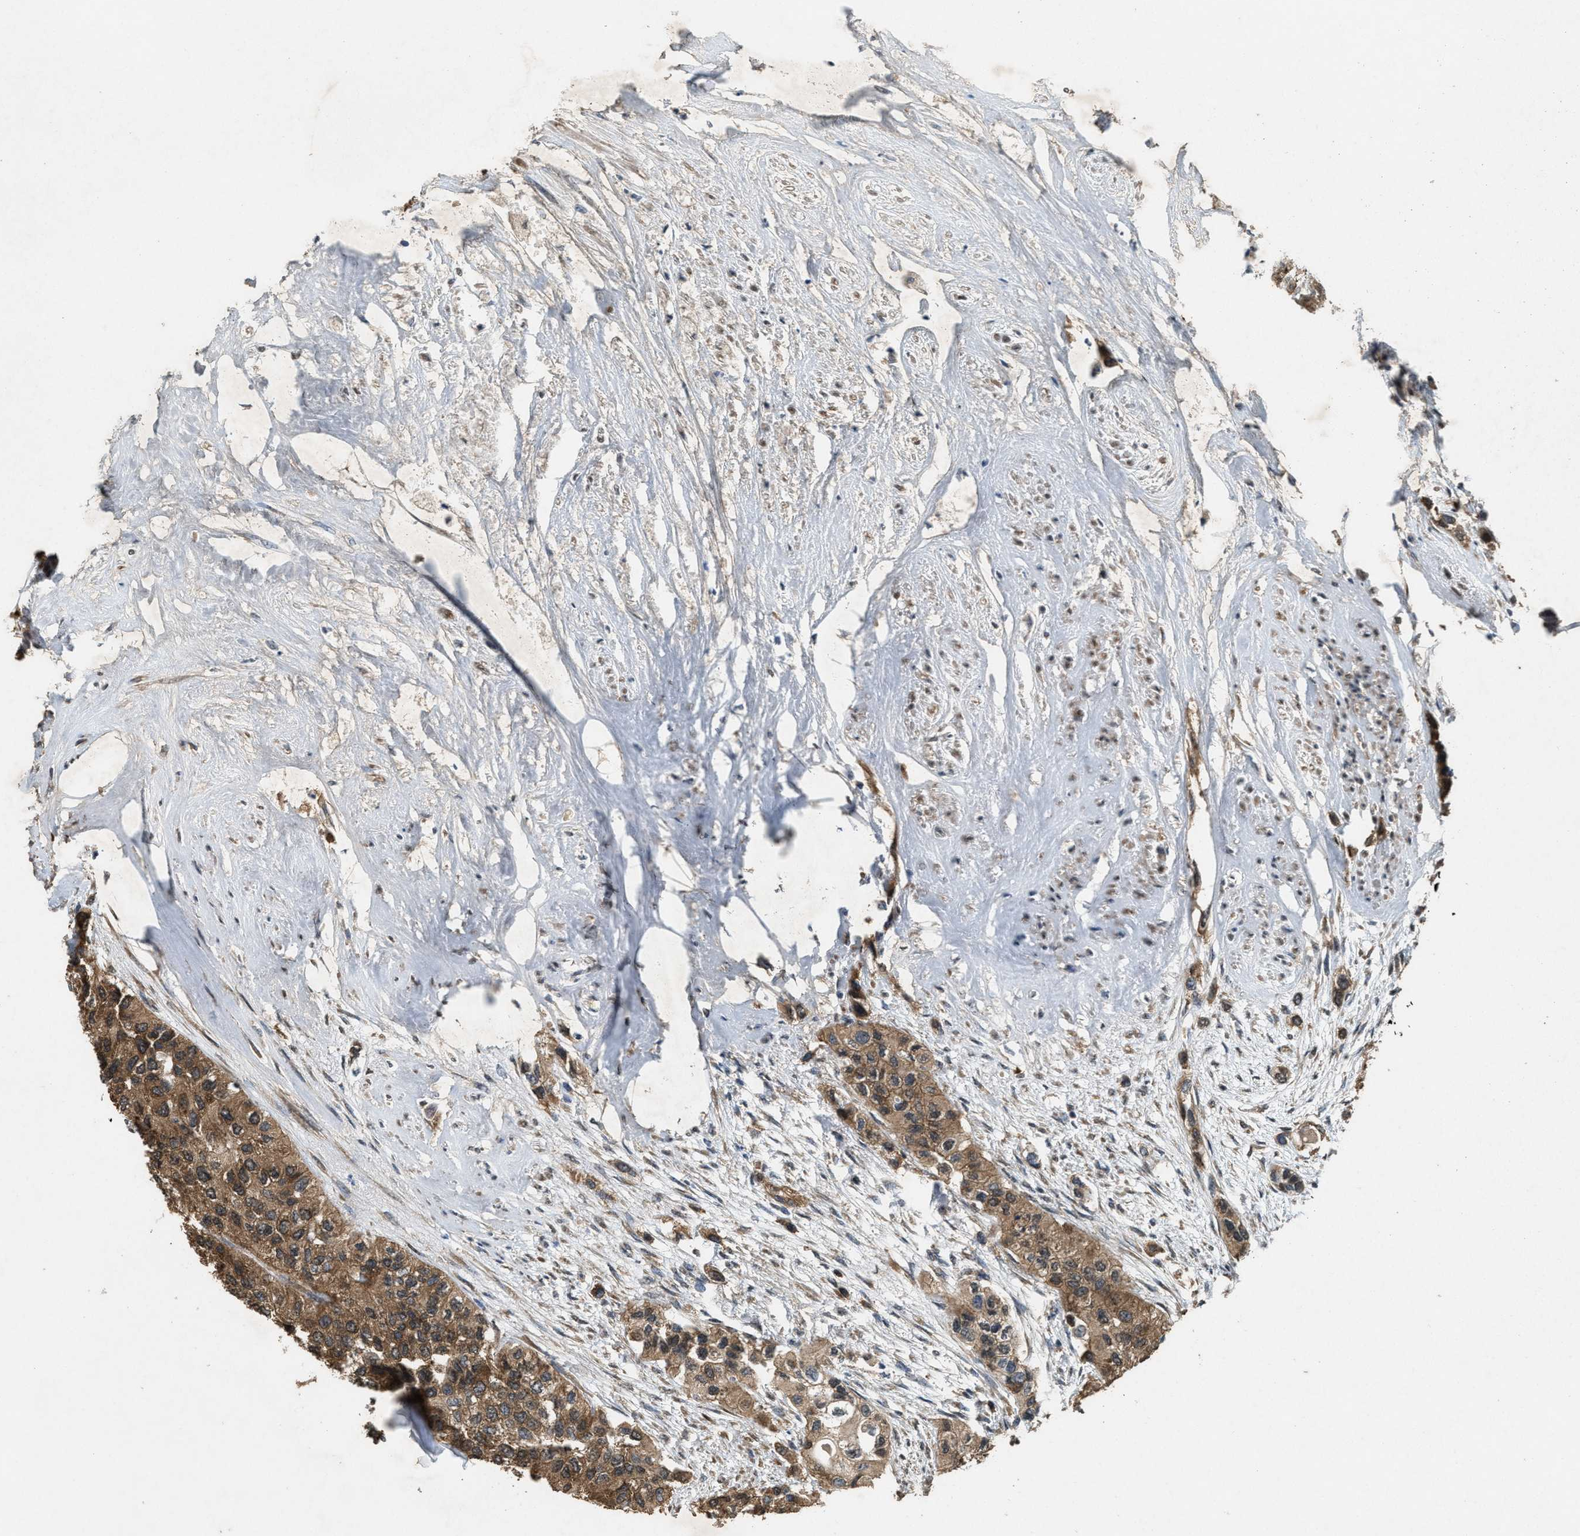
{"staining": {"intensity": "moderate", "quantity": ">75%", "location": "cytoplasmic/membranous"}, "tissue": "urothelial cancer", "cell_type": "Tumor cells", "image_type": "cancer", "snomed": [{"axis": "morphology", "description": "Urothelial carcinoma, High grade"}, {"axis": "topography", "description": "Urinary bladder"}], "caption": "Protein staining shows moderate cytoplasmic/membranous staining in about >75% of tumor cells in high-grade urothelial carcinoma.", "gene": "ARHGEF5", "patient": {"sex": "female", "age": 56}}